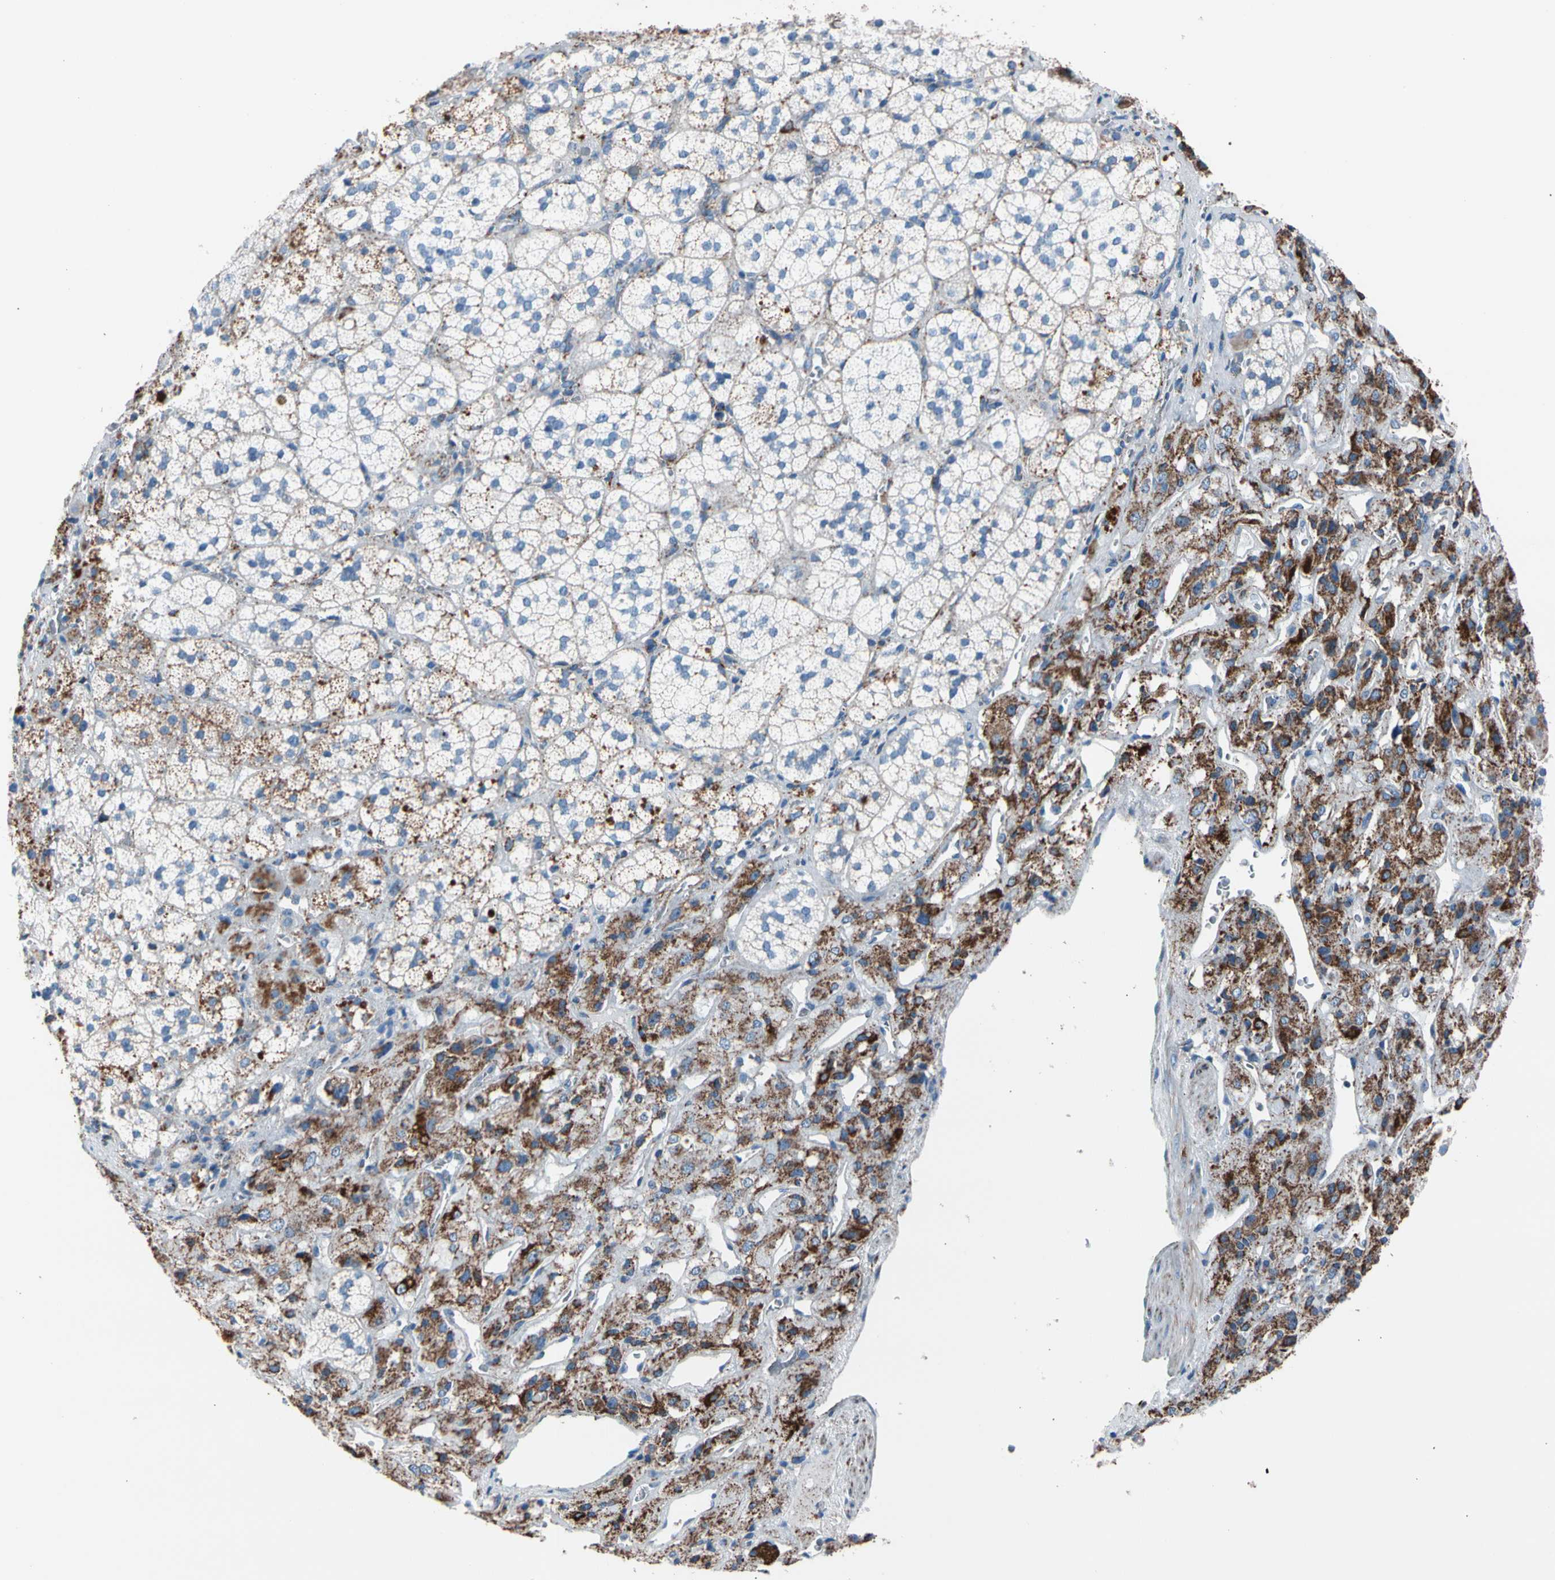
{"staining": {"intensity": "strong", "quantity": "25%-75%", "location": "cytoplasmic/membranous"}, "tissue": "adrenal gland", "cell_type": "Glandular cells", "image_type": "normal", "snomed": [{"axis": "morphology", "description": "Normal tissue, NOS"}, {"axis": "topography", "description": "Adrenal gland"}], "caption": "High-magnification brightfield microscopy of normal adrenal gland stained with DAB (brown) and counterstained with hematoxylin (blue). glandular cells exhibit strong cytoplasmic/membranous staining is seen in approximately25%-75% of cells.", "gene": "HK1", "patient": {"sex": "female", "age": 44}}